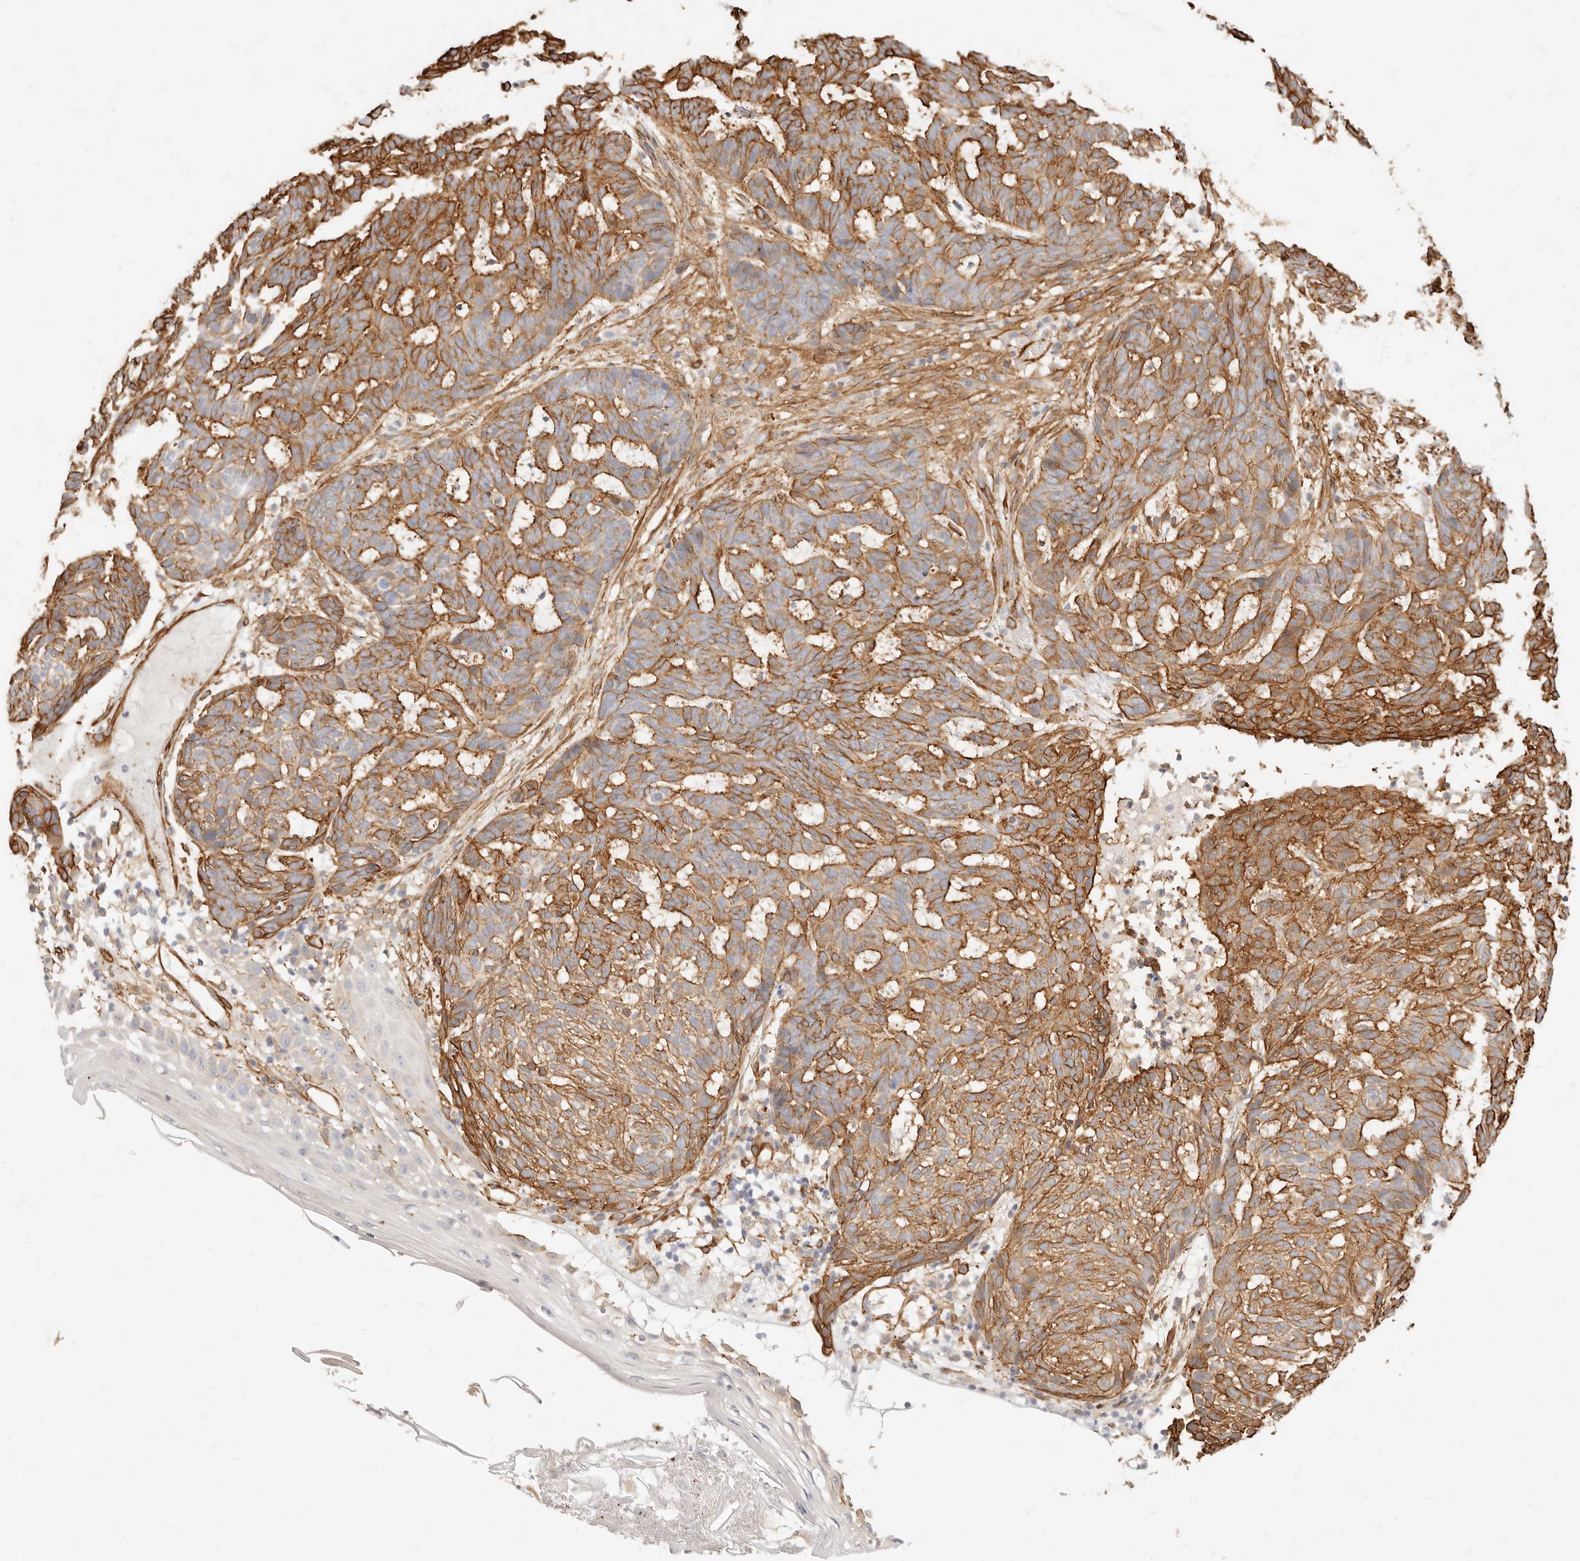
{"staining": {"intensity": "moderate", "quantity": ">75%", "location": "cytoplasmic/membranous"}, "tissue": "skin cancer", "cell_type": "Tumor cells", "image_type": "cancer", "snomed": [{"axis": "morphology", "description": "Basal cell carcinoma"}, {"axis": "topography", "description": "Skin"}], "caption": "Immunohistochemistry (IHC) (DAB) staining of skin basal cell carcinoma exhibits moderate cytoplasmic/membranous protein expression in approximately >75% of tumor cells.", "gene": "TMTC2", "patient": {"sex": "male", "age": 85}}